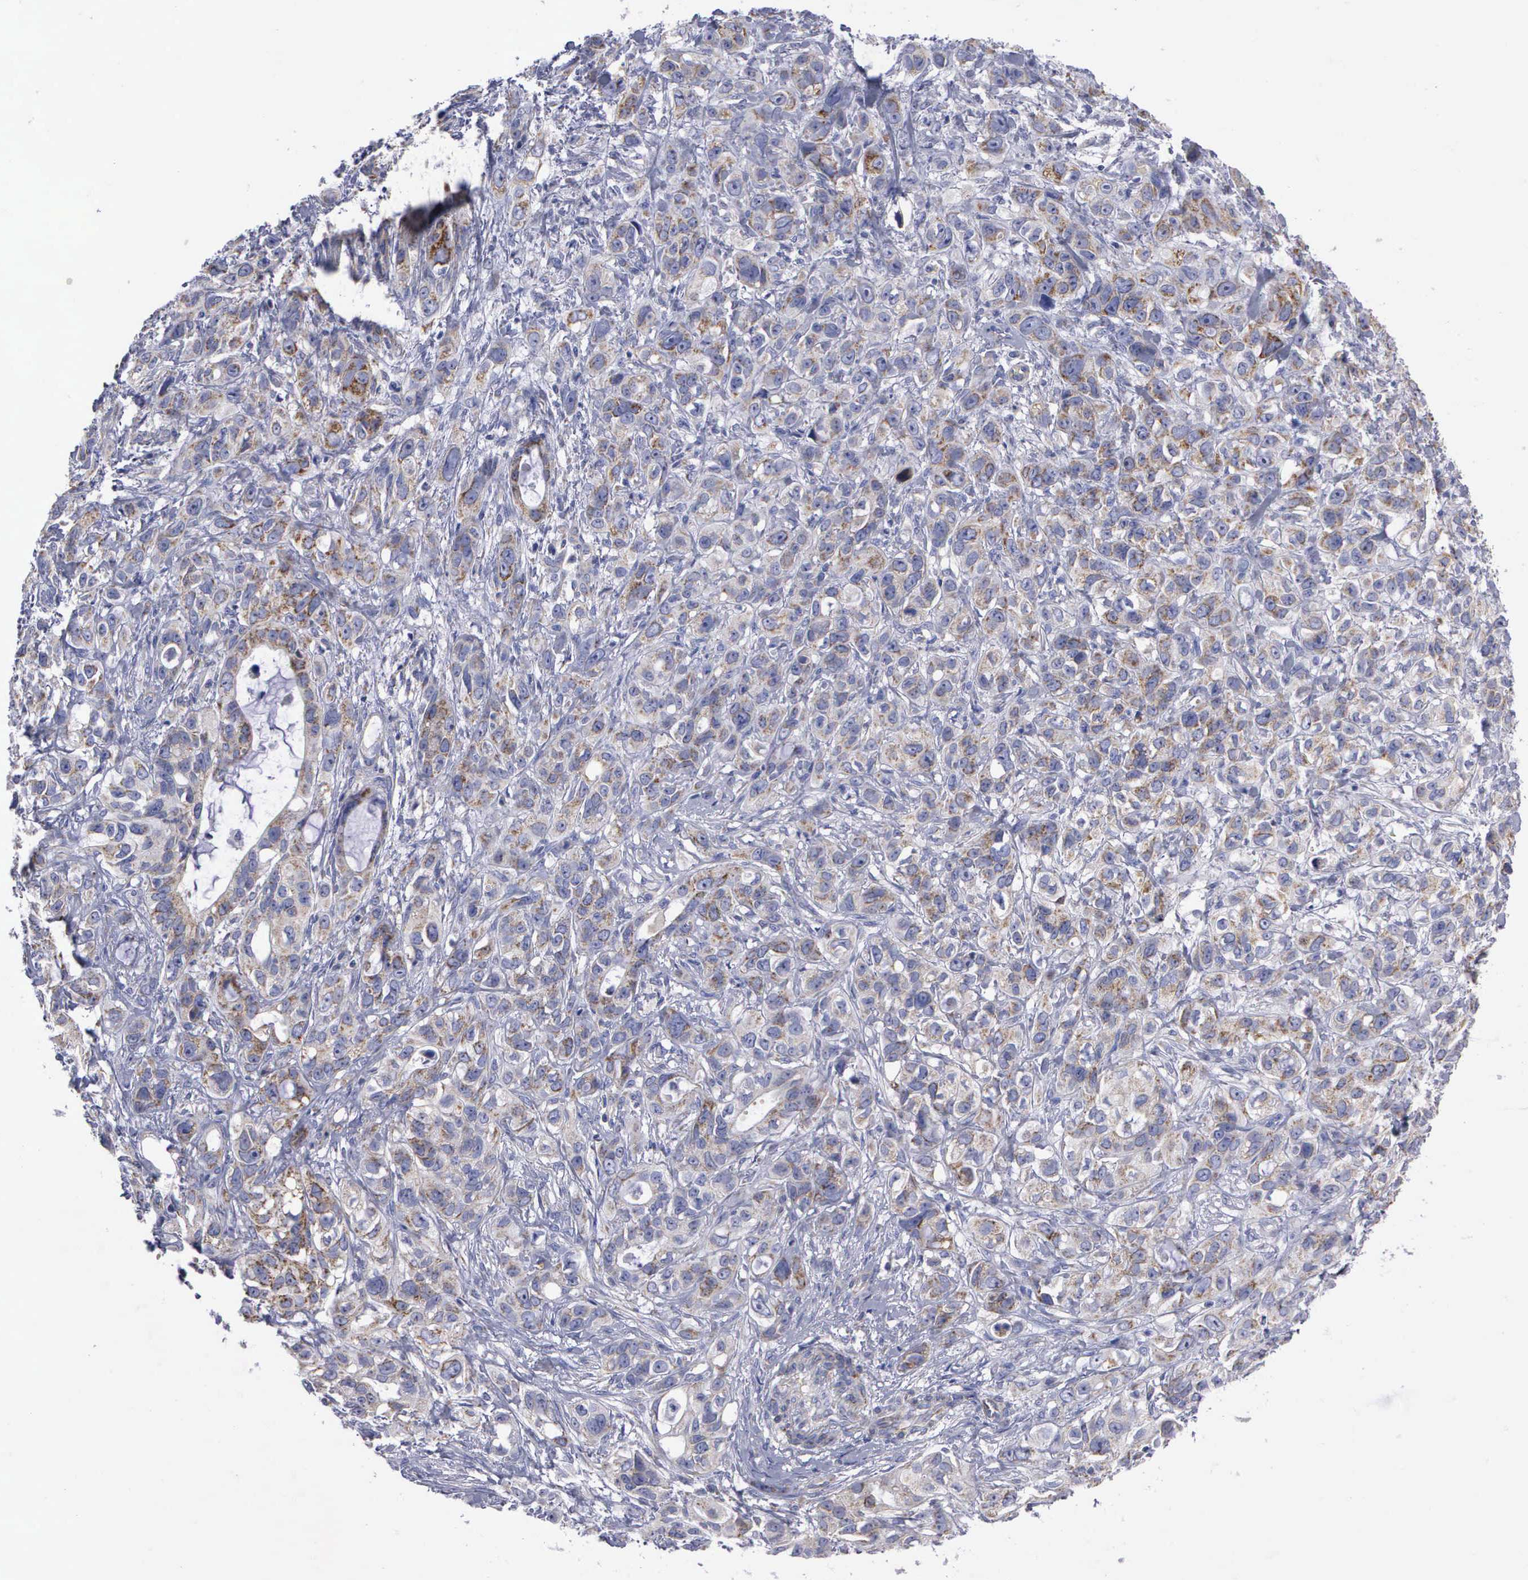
{"staining": {"intensity": "weak", "quantity": "25%-75%", "location": "cytoplasmic/membranous"}, "tissue": "stomach cancer", "cell_type": "Tumor cells", "image_type": "cancer", "snomed": [{"axis": "morphology", "description": "Adenocarcinoma, NOS"}, {"axis": "topography", "description": "Stomach, upper"}], "caption": "A low amount of weak cytoplasmic/membranous expression is present in approximately 25%-75% of tumor cells in stomach cancer tissue.", "gene": "APOOL", "patient": {"sex": "male", "age": 47}}